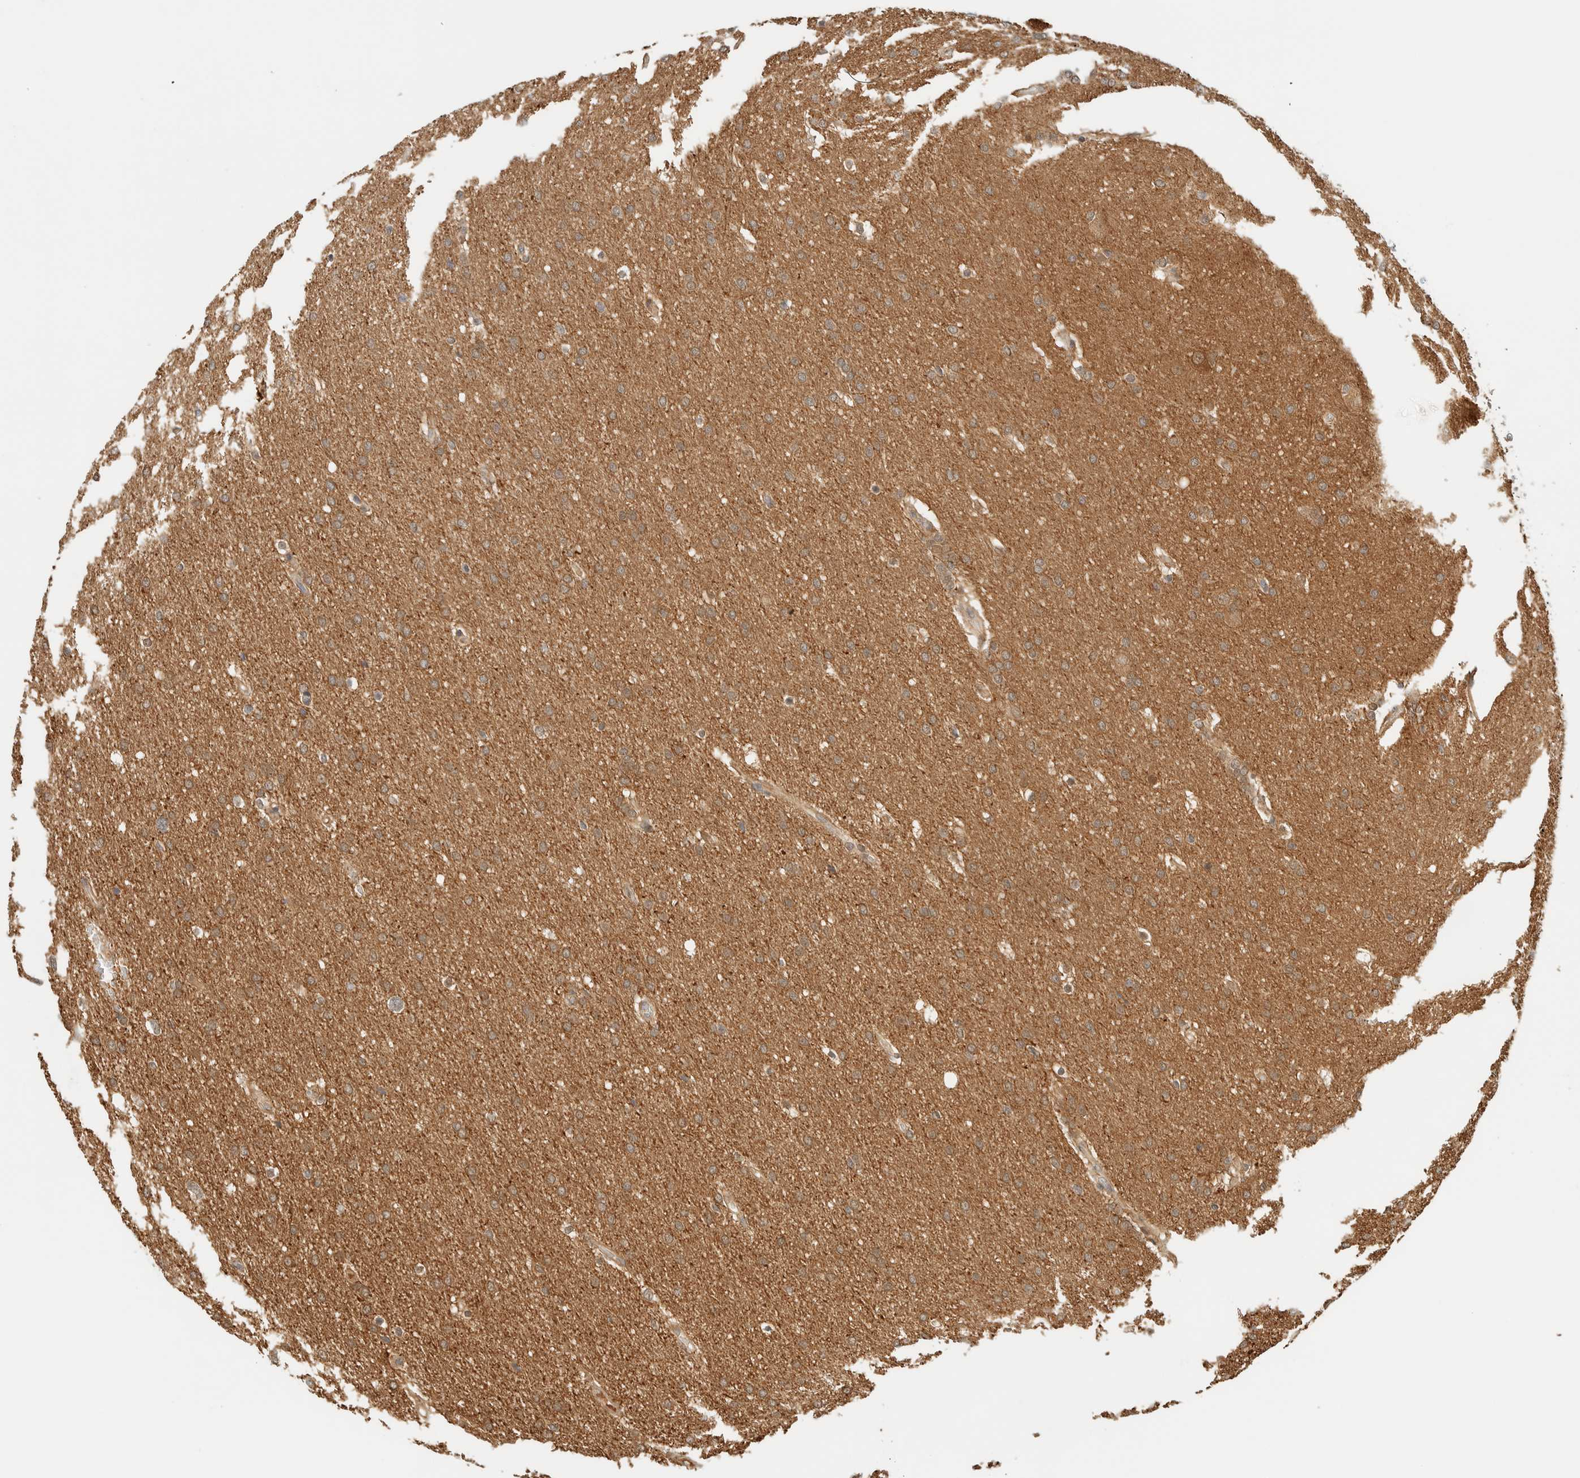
{"staining": {"intensity": "moderate", "quantity": ">75%", "location": "cytoplasmic/membranous"}, "tissue": "glioma", "cell_type": "Tumor cells", "image_type": "cancer", "snomed": [{"axis": "morphology", "description": "Glioma, malignant, Low grade"}, {"axis": "topography", "description": "Brain"}], "caption": "Tumor cells reveal medium levels of moderate cytoplasmic/membranous expression in approximately >75% of cells in human malignant glioma (low-grade).", "gene": "ZBTB37", "patient": {"sex": "female", "age": 37}}